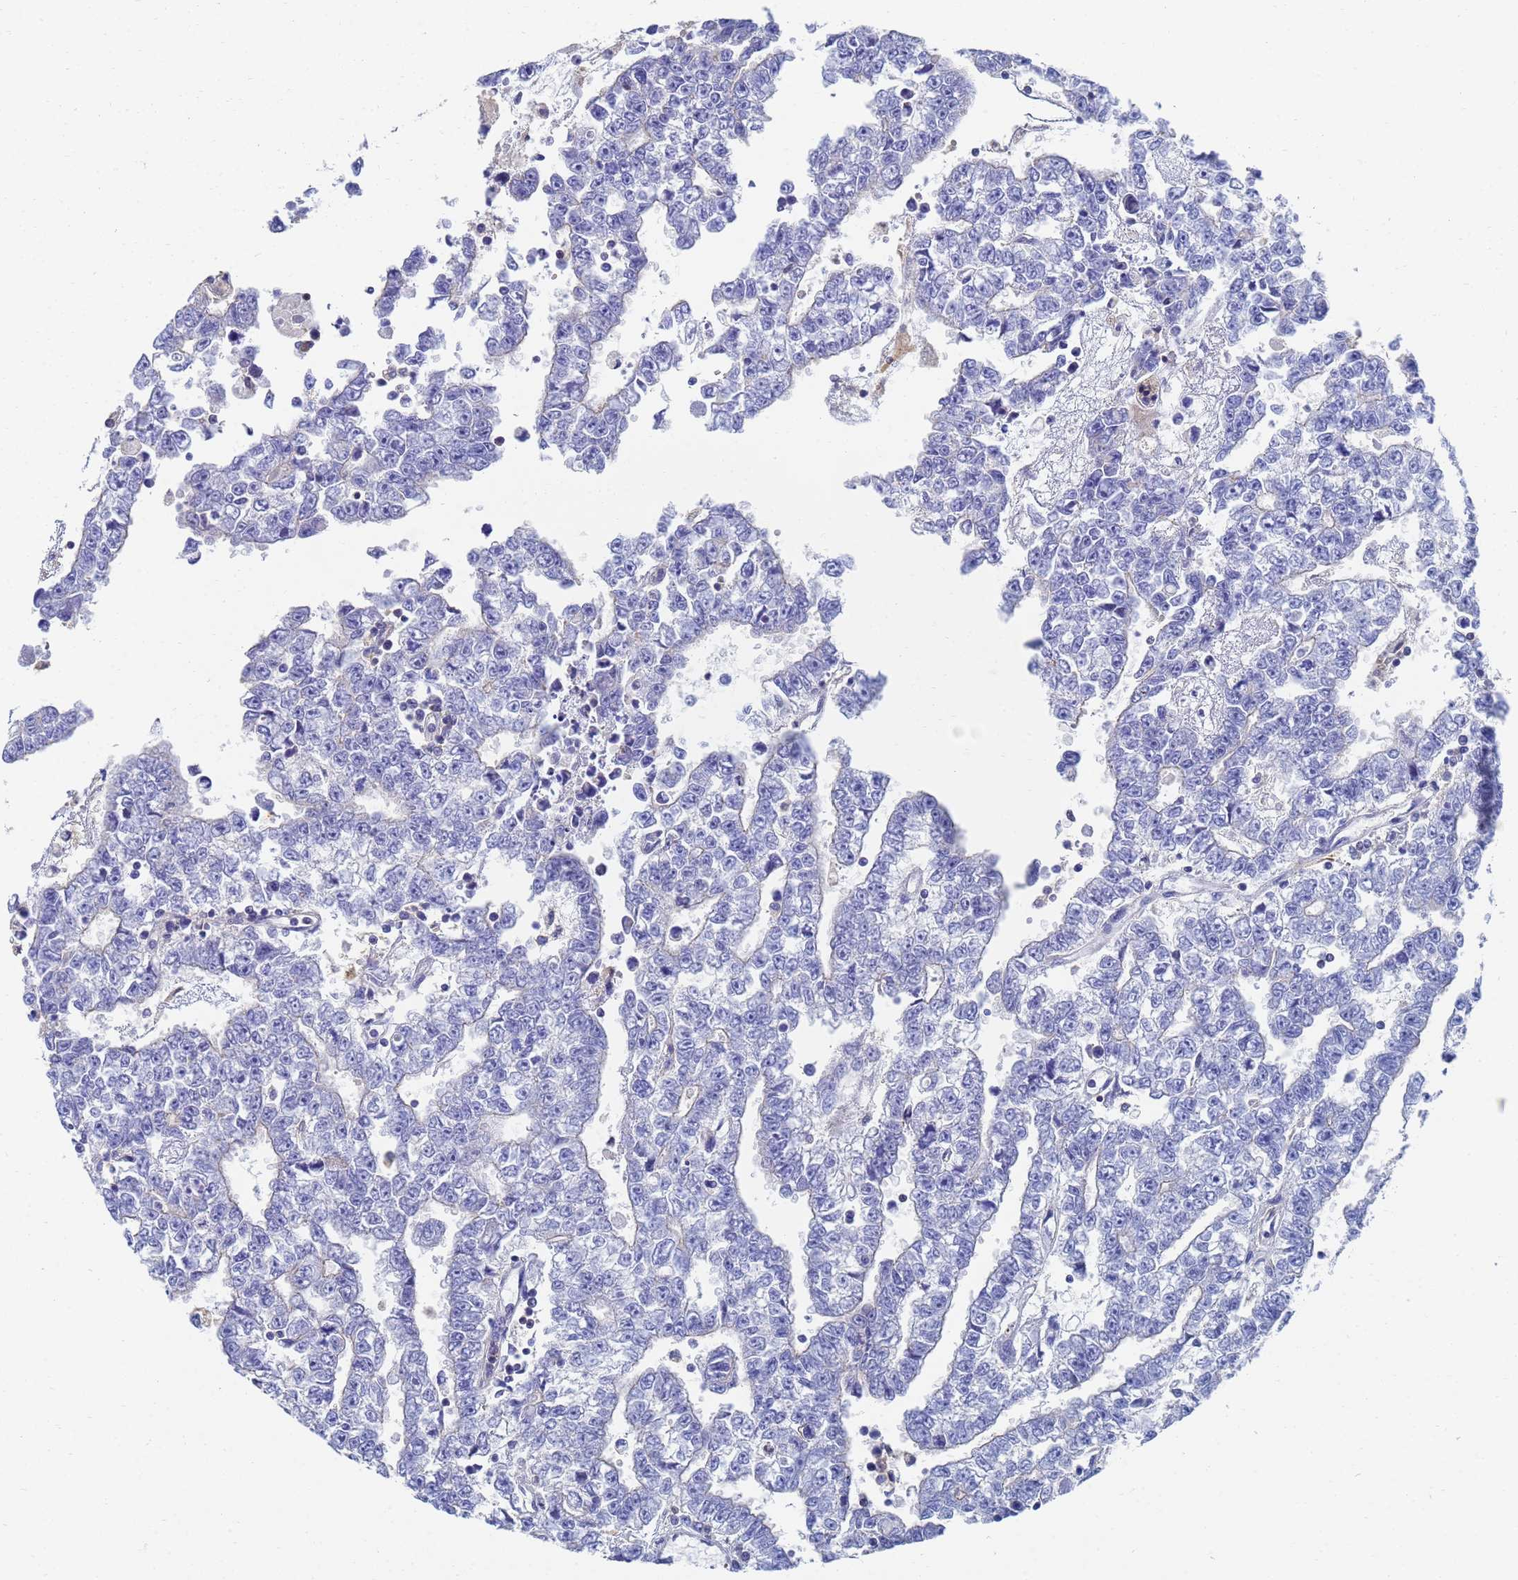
{"staining": {"intensity": "negative", "quantity": "none", "location": "none"}, "tissue": "testis cancer", "cell_type": "Tumor cells", "image_type": "cancer", "snomed": [{"axis": "morphology", "description": "Carcinoma, Embryonal, NOS"}, {"axis": "topography", "description": "Testis"}], "caption": "DAB (3,3'-diaminobenzidine) immunohistochemical staining of human testis embryonal carcinoma demonstrates no significant staining in tumor cells.", "gene": "GCHFR", "patient": {"sex": "male", "age": 25}}